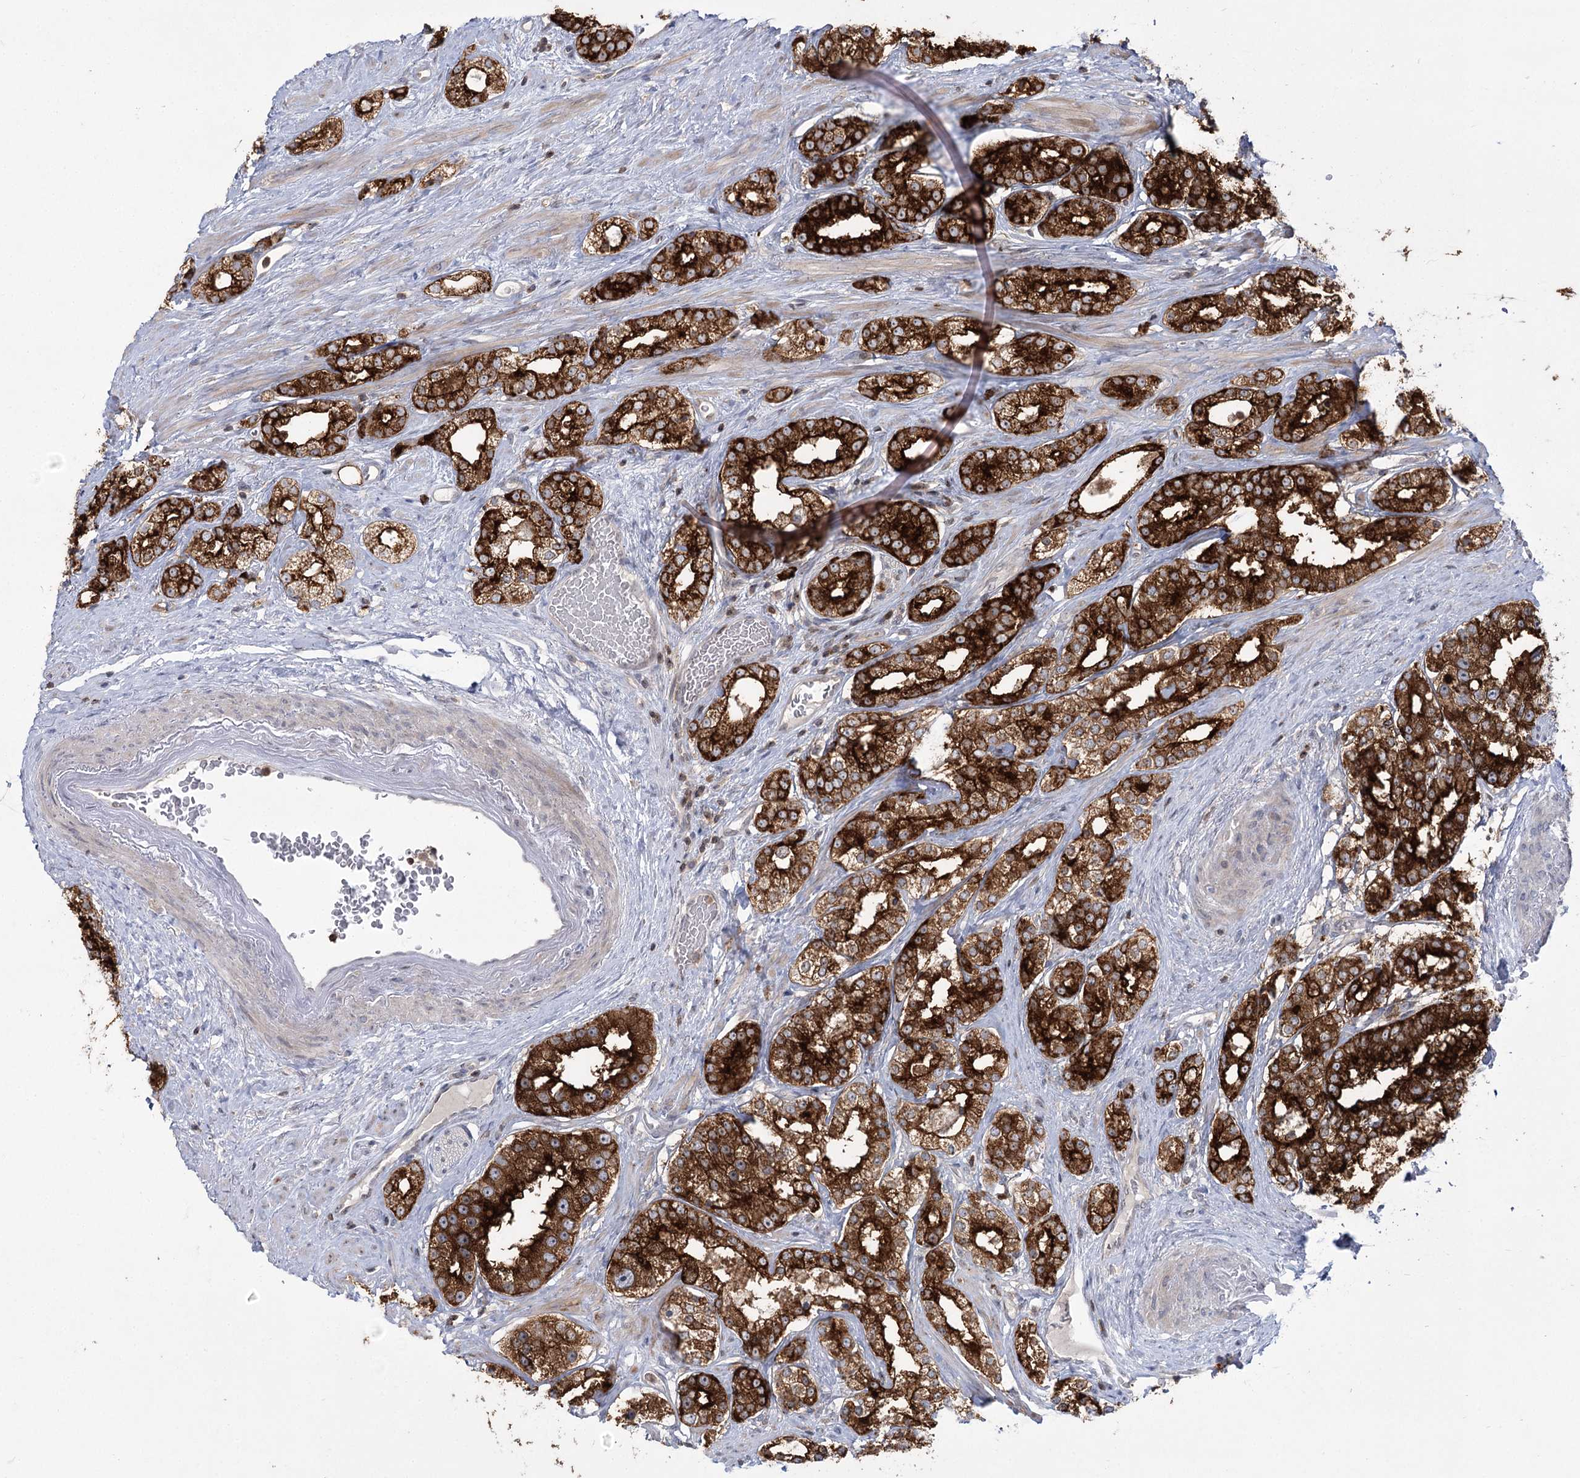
{"staining": {"intensity": "strong", "quantity": ">75%", "location": "cytoplasmic/membranous"}, "tissue": "prostate cancer", "cell_type": "Tumor cells", "image_type": "cancer", "snomed": [{"axis": "morphology", "description": "Normal tissue, NOS"}, {"axis": "morphology", "description": "Adenocarcinoma, High grade"}, {"axis": "topography", "description": "Prostate"}], "caption": "Tumor cells show high levels of strong cytoplasmic/membranous positivity in about >75% of cells in human prostate cancer. The staining was performed using DAB (3,3'-diaminobenzidine), with brown indicating positive protein expression. Nuclei are stained blue with hematoxylin.", "gene": "SYTL1", "patient": {"sex": "male", "age": 83}}